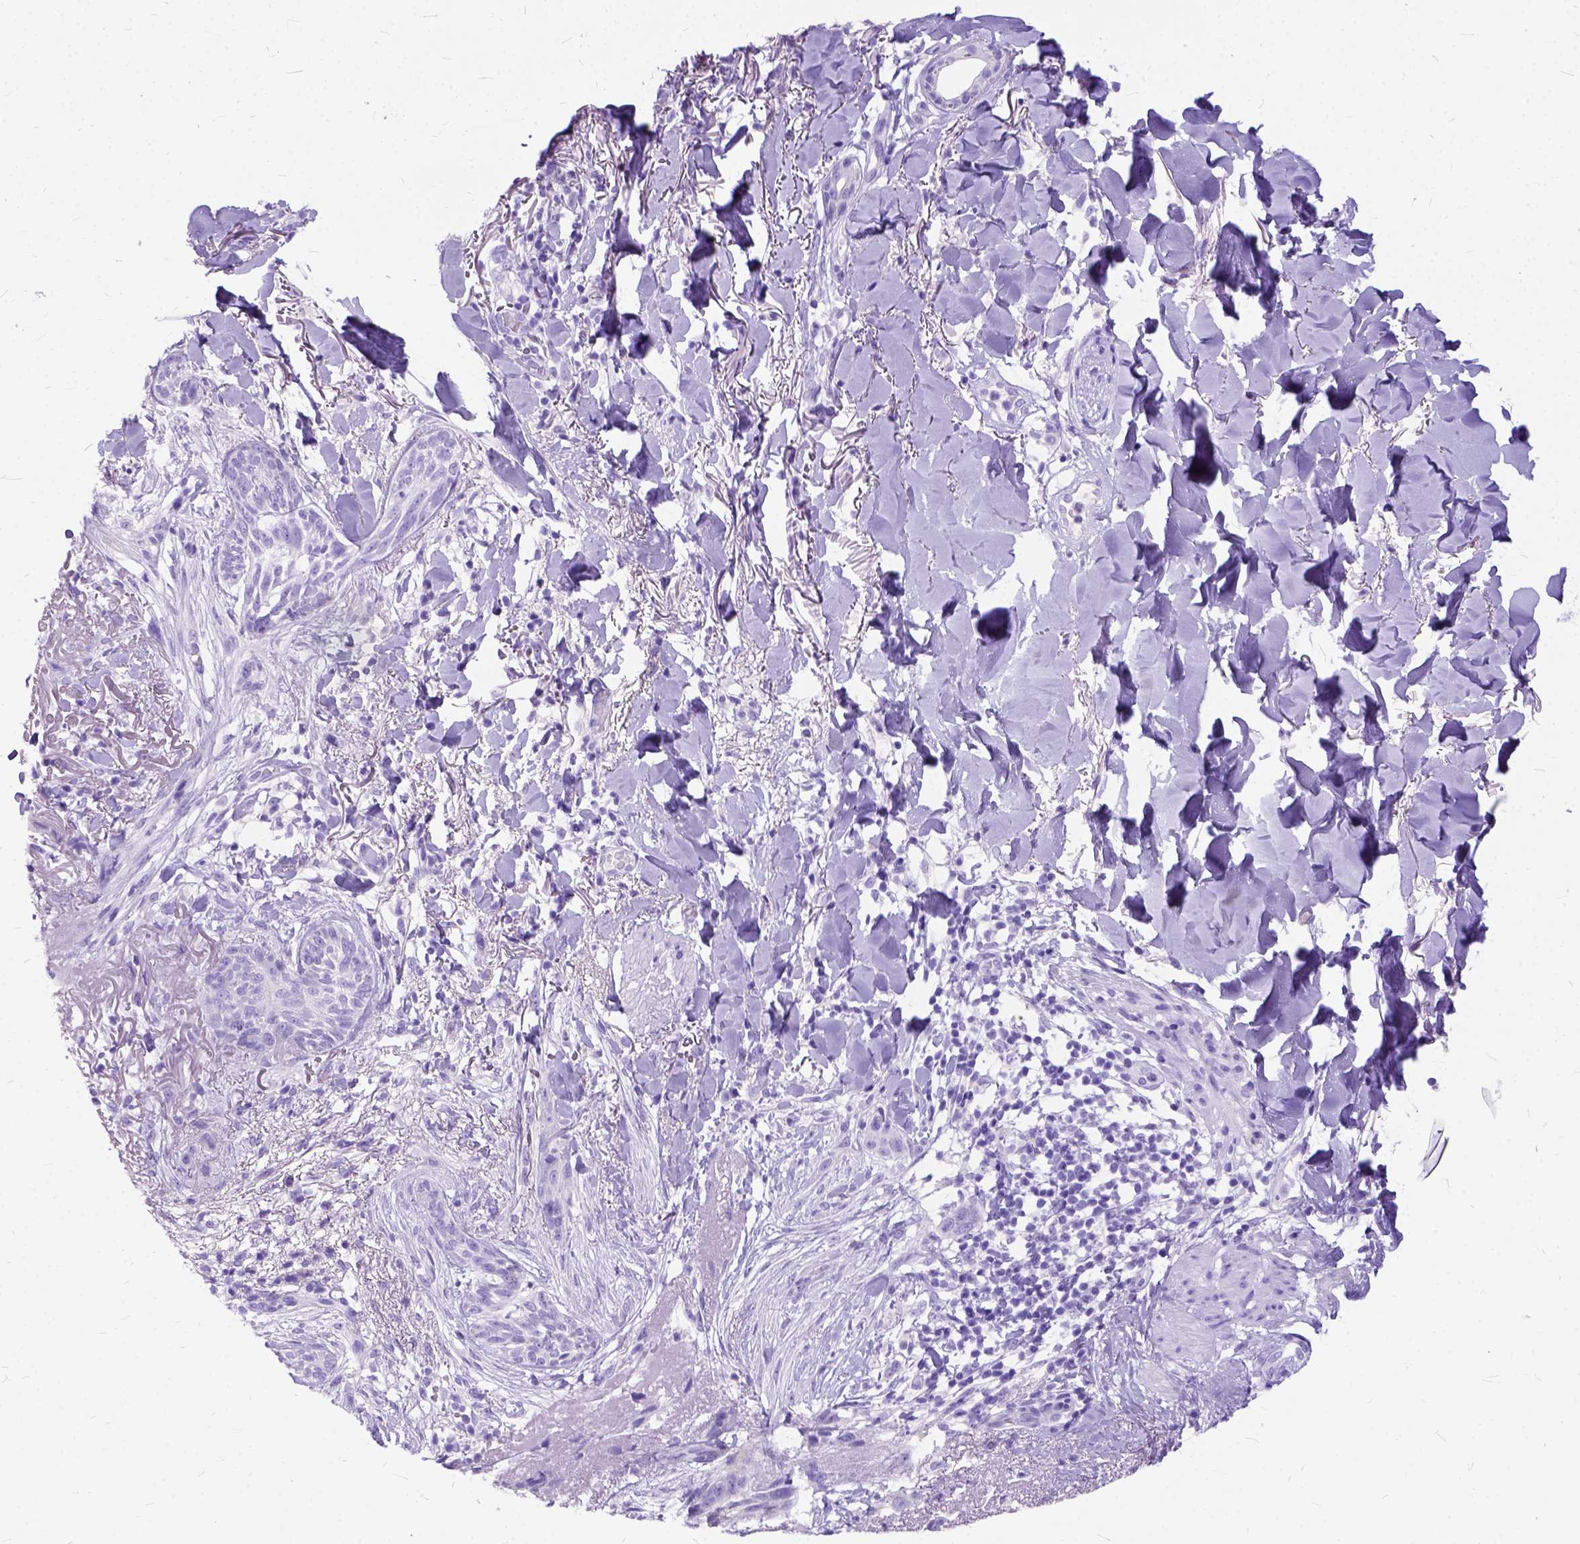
{"staining": {"intensity": "negative", "quantity": "none", "location": "none"}, "tissue": "skin cancer", "cell_type": "Tumor cells", "image_type": "cancer", "snomed": [{"axis": "morphology", "description": "Normal tissue, NOS"}, {"axis": "morphology", "description": "Basal cell carcinoma"}, {"axis": "topography", "description": "Skin"}], "caption": "Image shows no significant protein staining in tumor cells of skin cancer (basal cell carcinoma).", "gene": "C1QTNF3", "patient": {"sex": "male", "age": 84}}